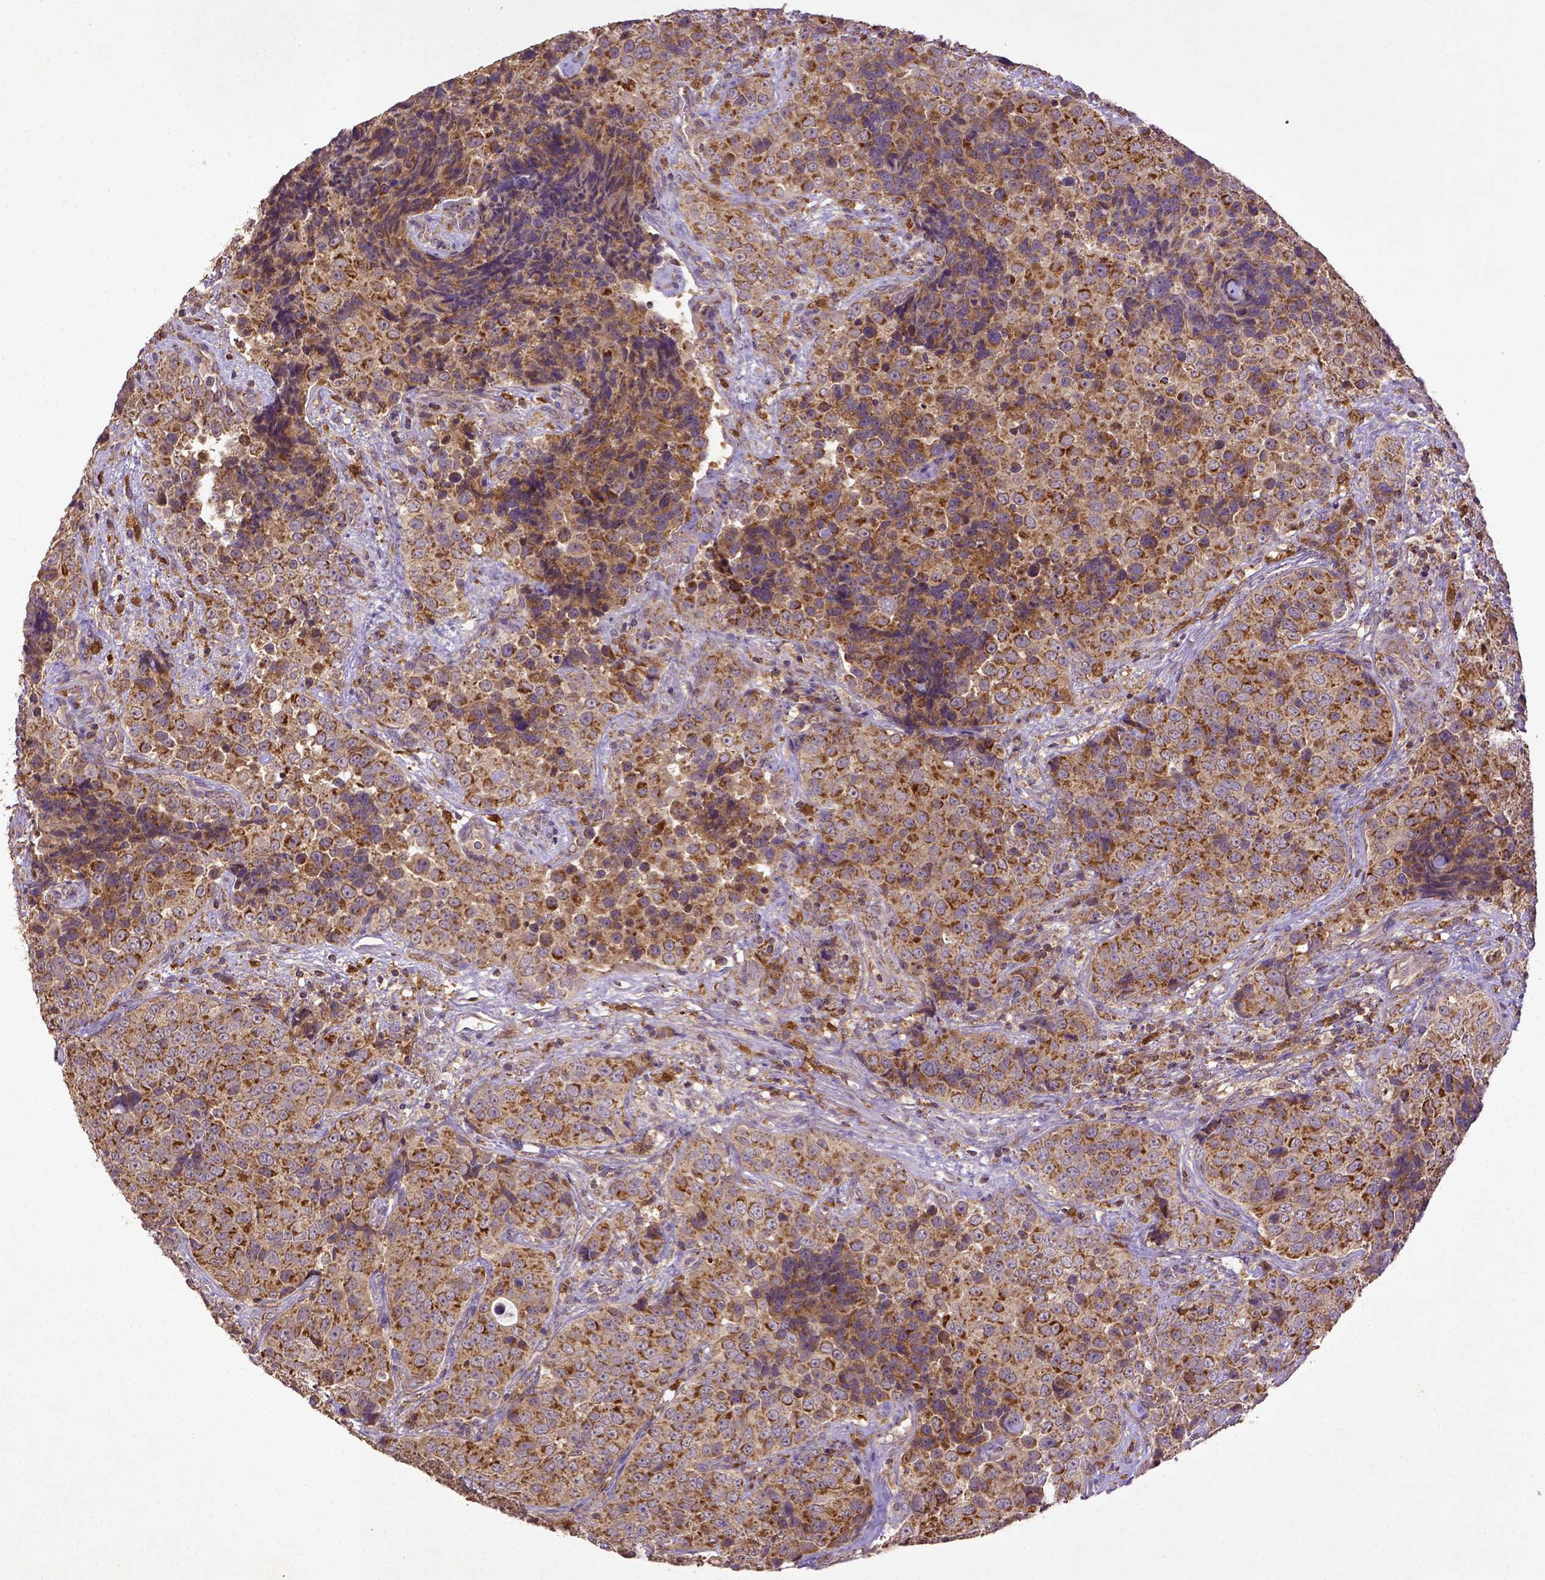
{"staining": {"intensity": "moderate", "quantity": ">75%", "location": "cytoplasmic/membranous"}, "tissue": "urothelial cancer", "cell_type": "Tumor cells", "image_type": "cancer", "snomed": [{"axis": "morphology", "description": "Urothelial carcinoma, NOS"}, {"axis": "topography", "description": "Urinary bladder"}], "caption": "Human urothelial cancer stained with a protein marker shows moderate staining in tumor cells.", "gene": "MT-CO1", "patient": {"sex": "male", "age": 52}}